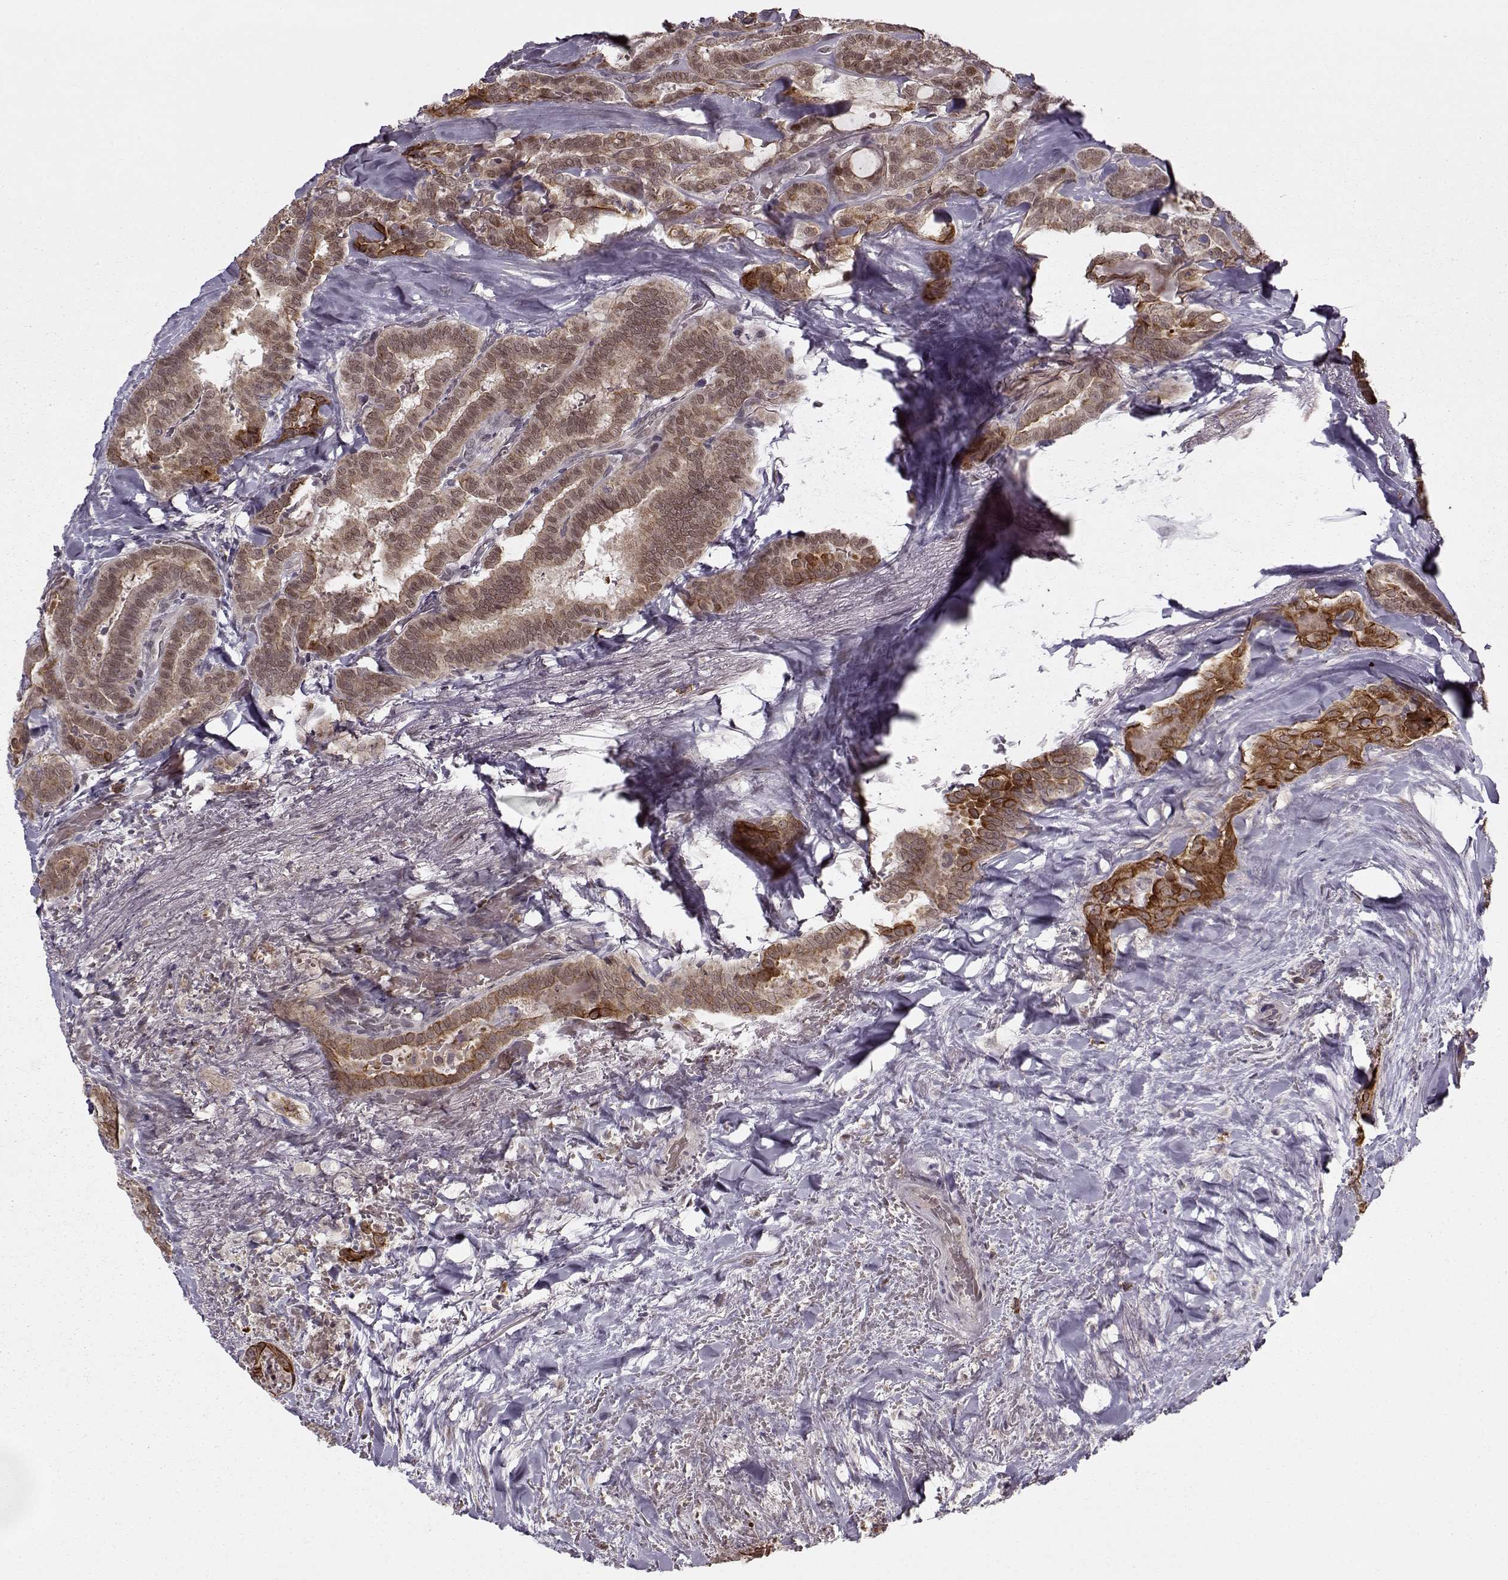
{"staining": {"intensity": "strong", "quantity": "<25%", "location": "cytoplasmic/membranous"}, "tissue": "thyroid cancer", "cell_type": "Tumor cells", "image_type": "cancer", "snomed": [{"axis": "morphology", "description": "Papillary adenocarcinoma, NOS"}, {"axis": "topography", "description": "Thyroid gland"}], "caption": "Immunohistochemistry (IHC) (DAB (3,3'-diaminobenzidine)) staining of human papillary adenocarcinoma (thyroid) displays strong cytoplasmic/membranous protein expression in about <25% of tumor cells.", "gene": "DENND4B", "patient": {"sex": "female", "age": 39}}